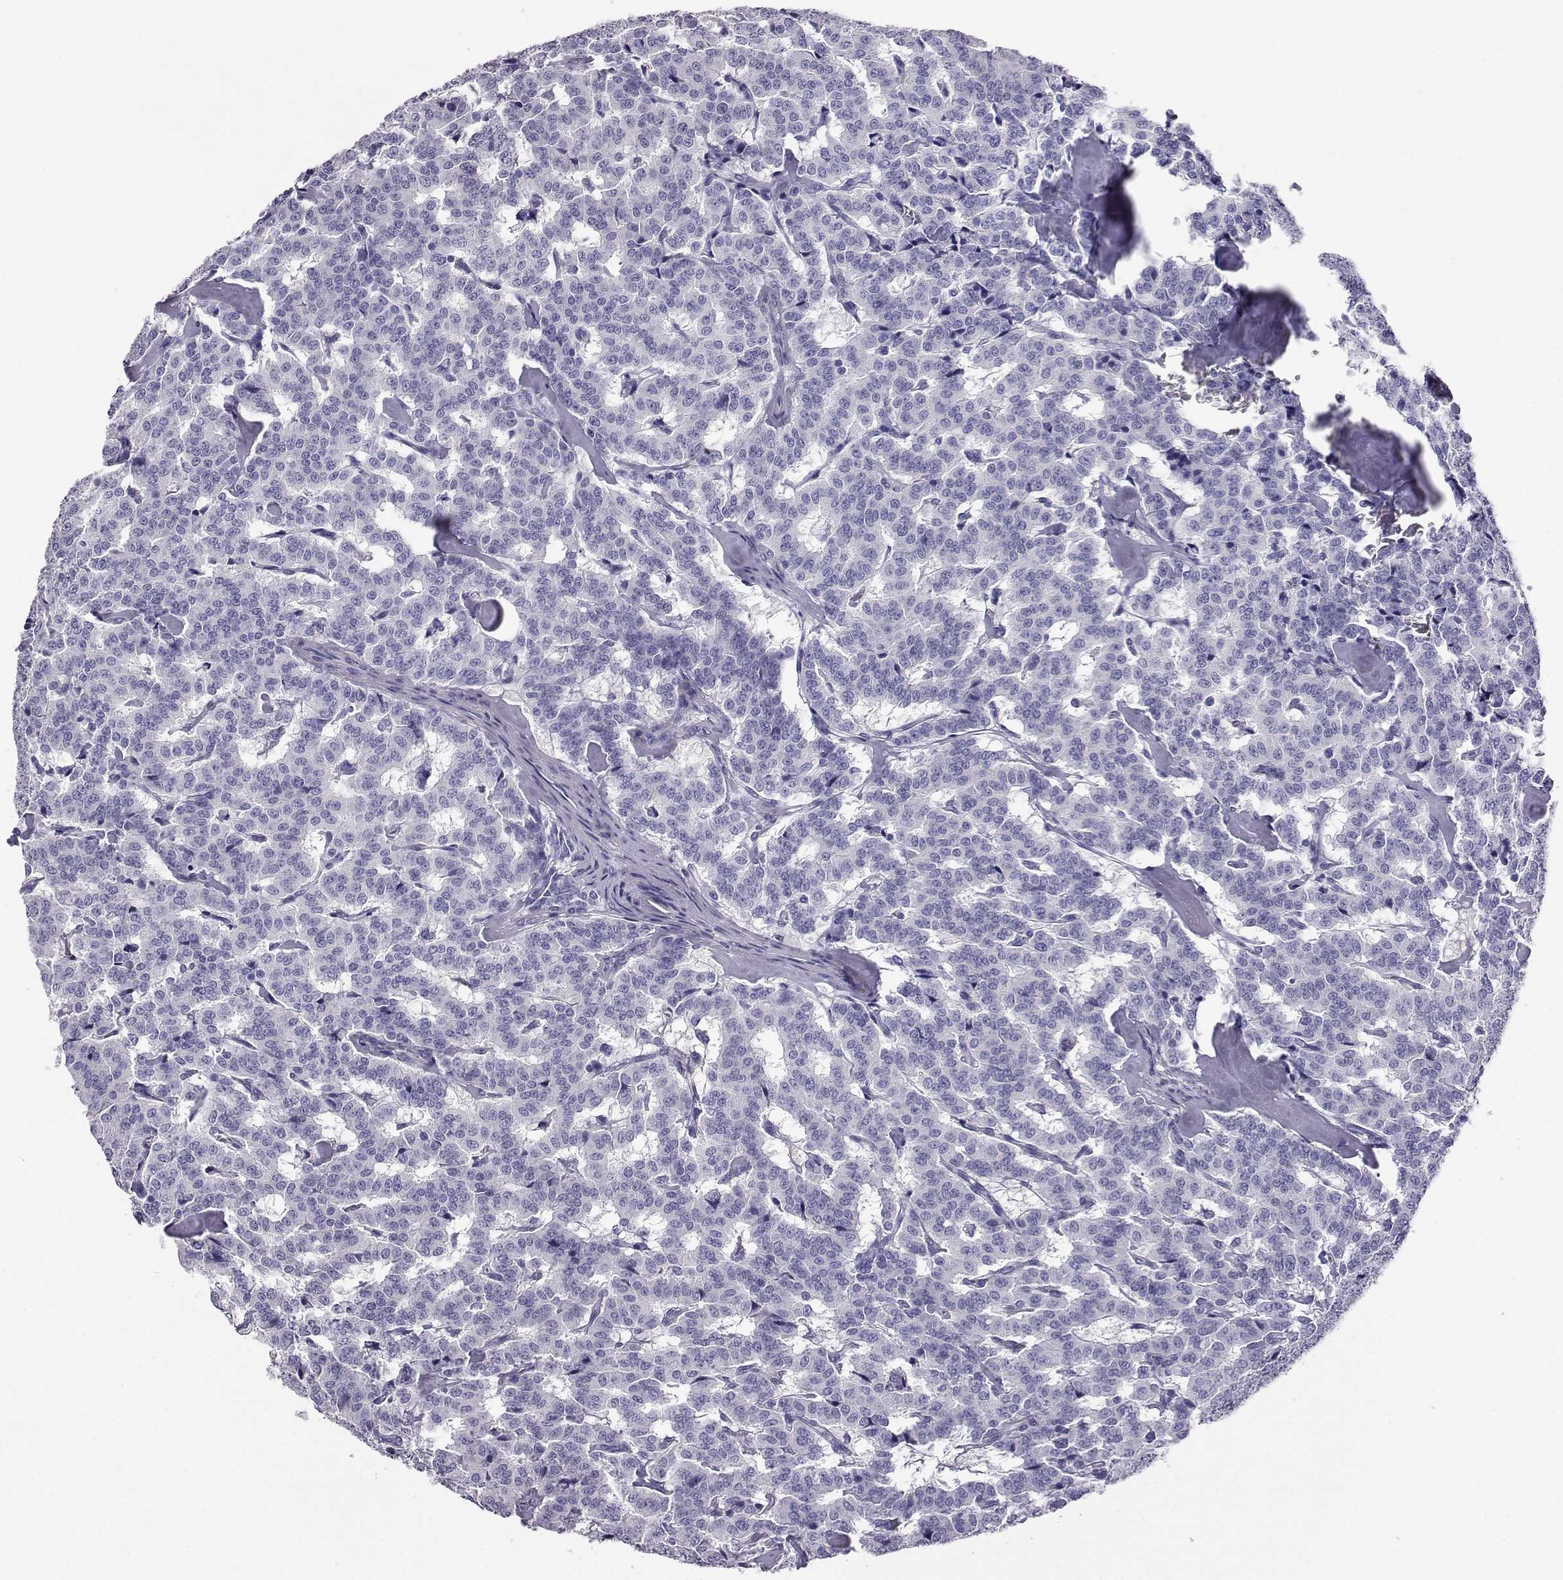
{"staining": {"intensity": "negative", "quantity": "none", "location": "none"}, "tissue": "carcinoid", "cell_type": "Tumor cells", "image_type": "cancer", "snomed": [{"axis": "morphology", "description": "Carcinoid, malignant, NOS"}, {"axis": "topography", "description": "Lung"}], "caption": "DAB (3,3'-diaminobenzidine) immunohistochemical staining of human carcinoid (malignant) demonstrates no significant positivity in tumor cells. The staining was performed using DAB (3,3'-diaminobenzidine) to visualize the protein expression in brown, while the nuclei were stained in blue with hematoxylin (Magnification: 20x).", "gene": "AKR1B1", "patient": {"sex": "female", "age": 46}}